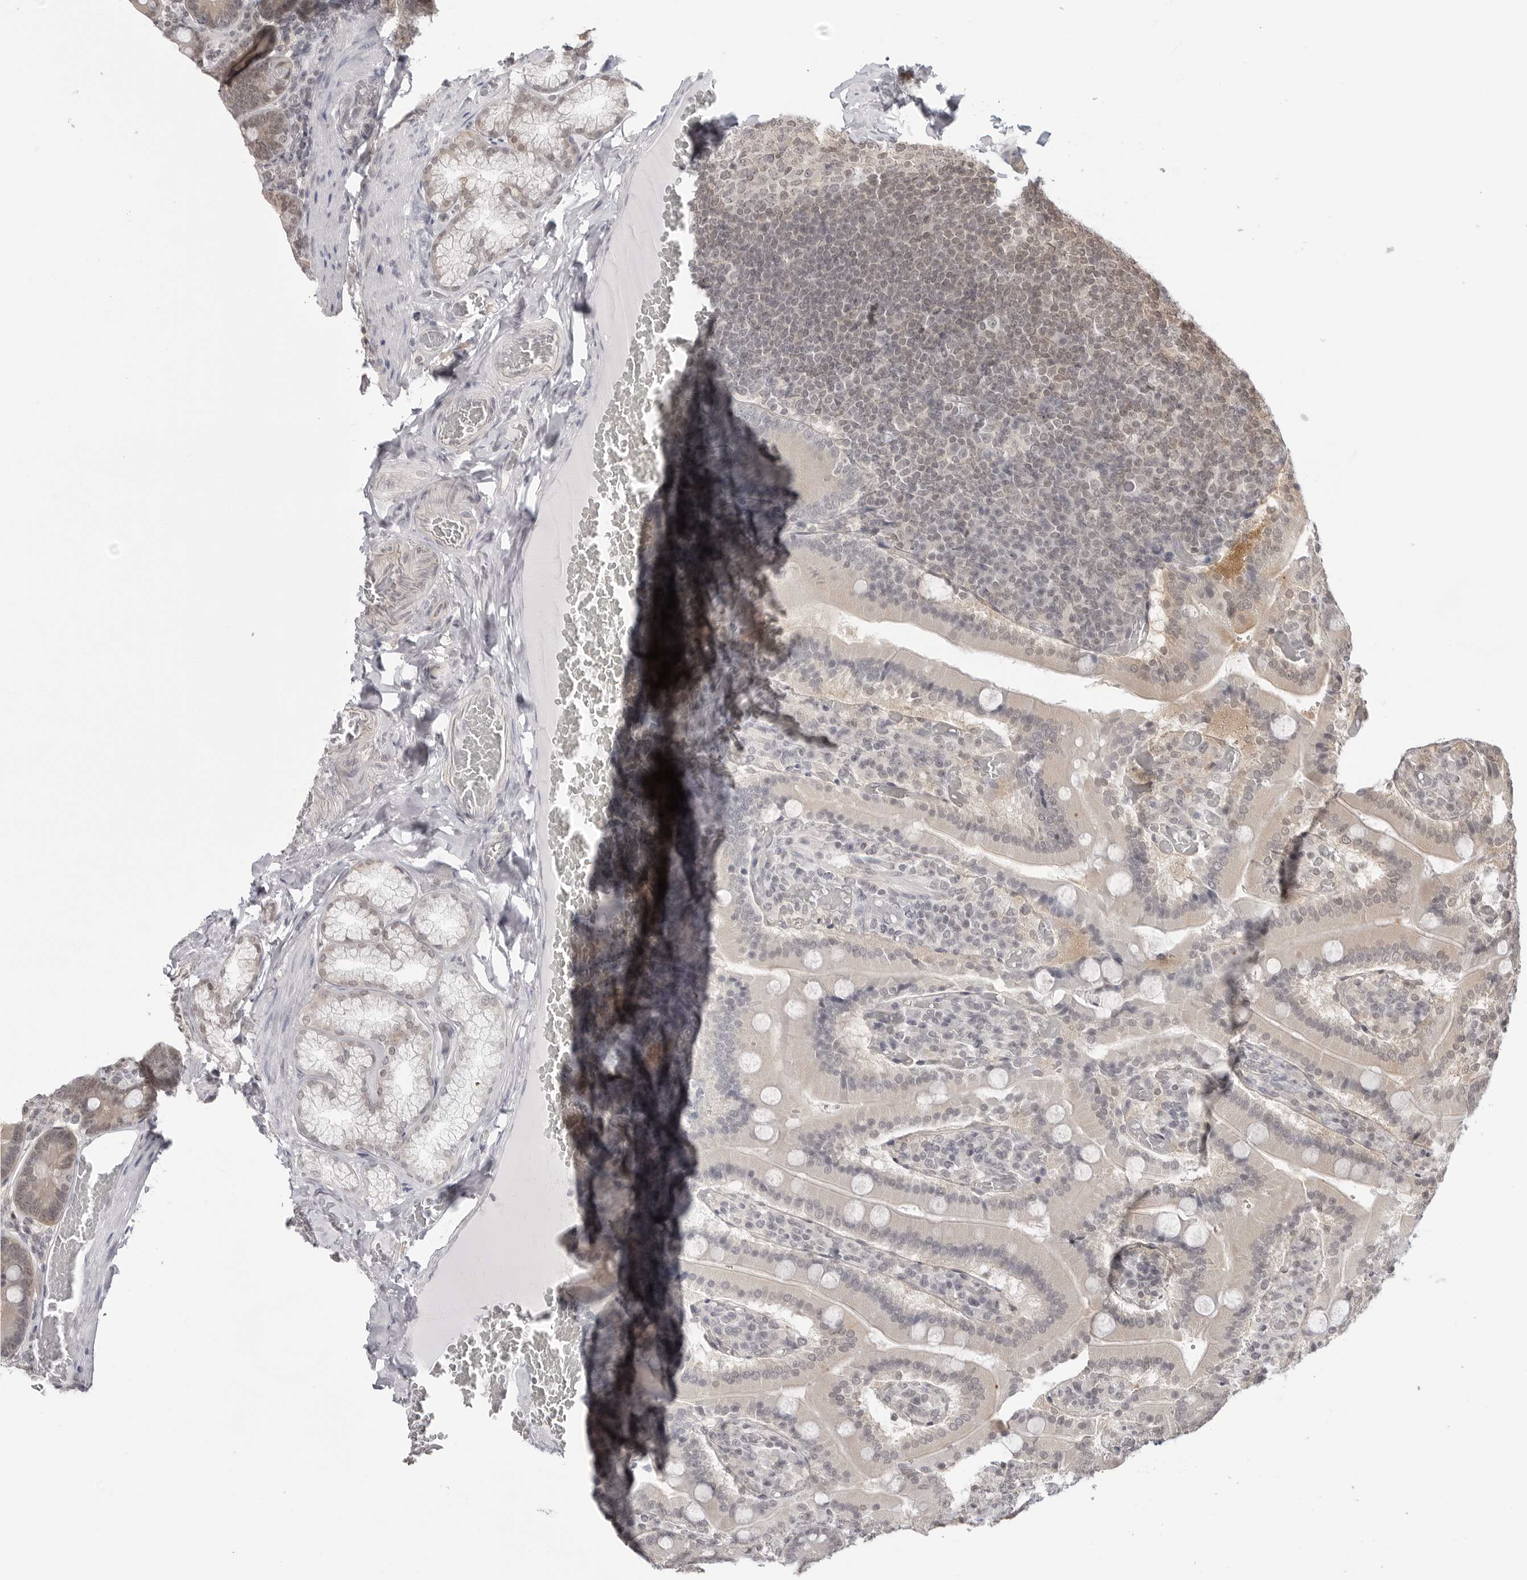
{"staining": {"intensity": "weak", "quantity": "<25%", "location": "cytoplasmic/membranous"}, "tissue": "duodenum", "cell_type": "Glandular cells", "image_type": "normal", "snomed": [{"axis": "morphology", "description": "Normal tissue, NOS"}, {"axis": "topography", "description": "Duodenum"}], "caption": "This is a histopathology image of immunohistochemistry (IHC) staining of normal duodenum, which shows no positivity in glandular cells.", "gene": "YWHAG", "patient": {"sex": "female", "age": 62}}